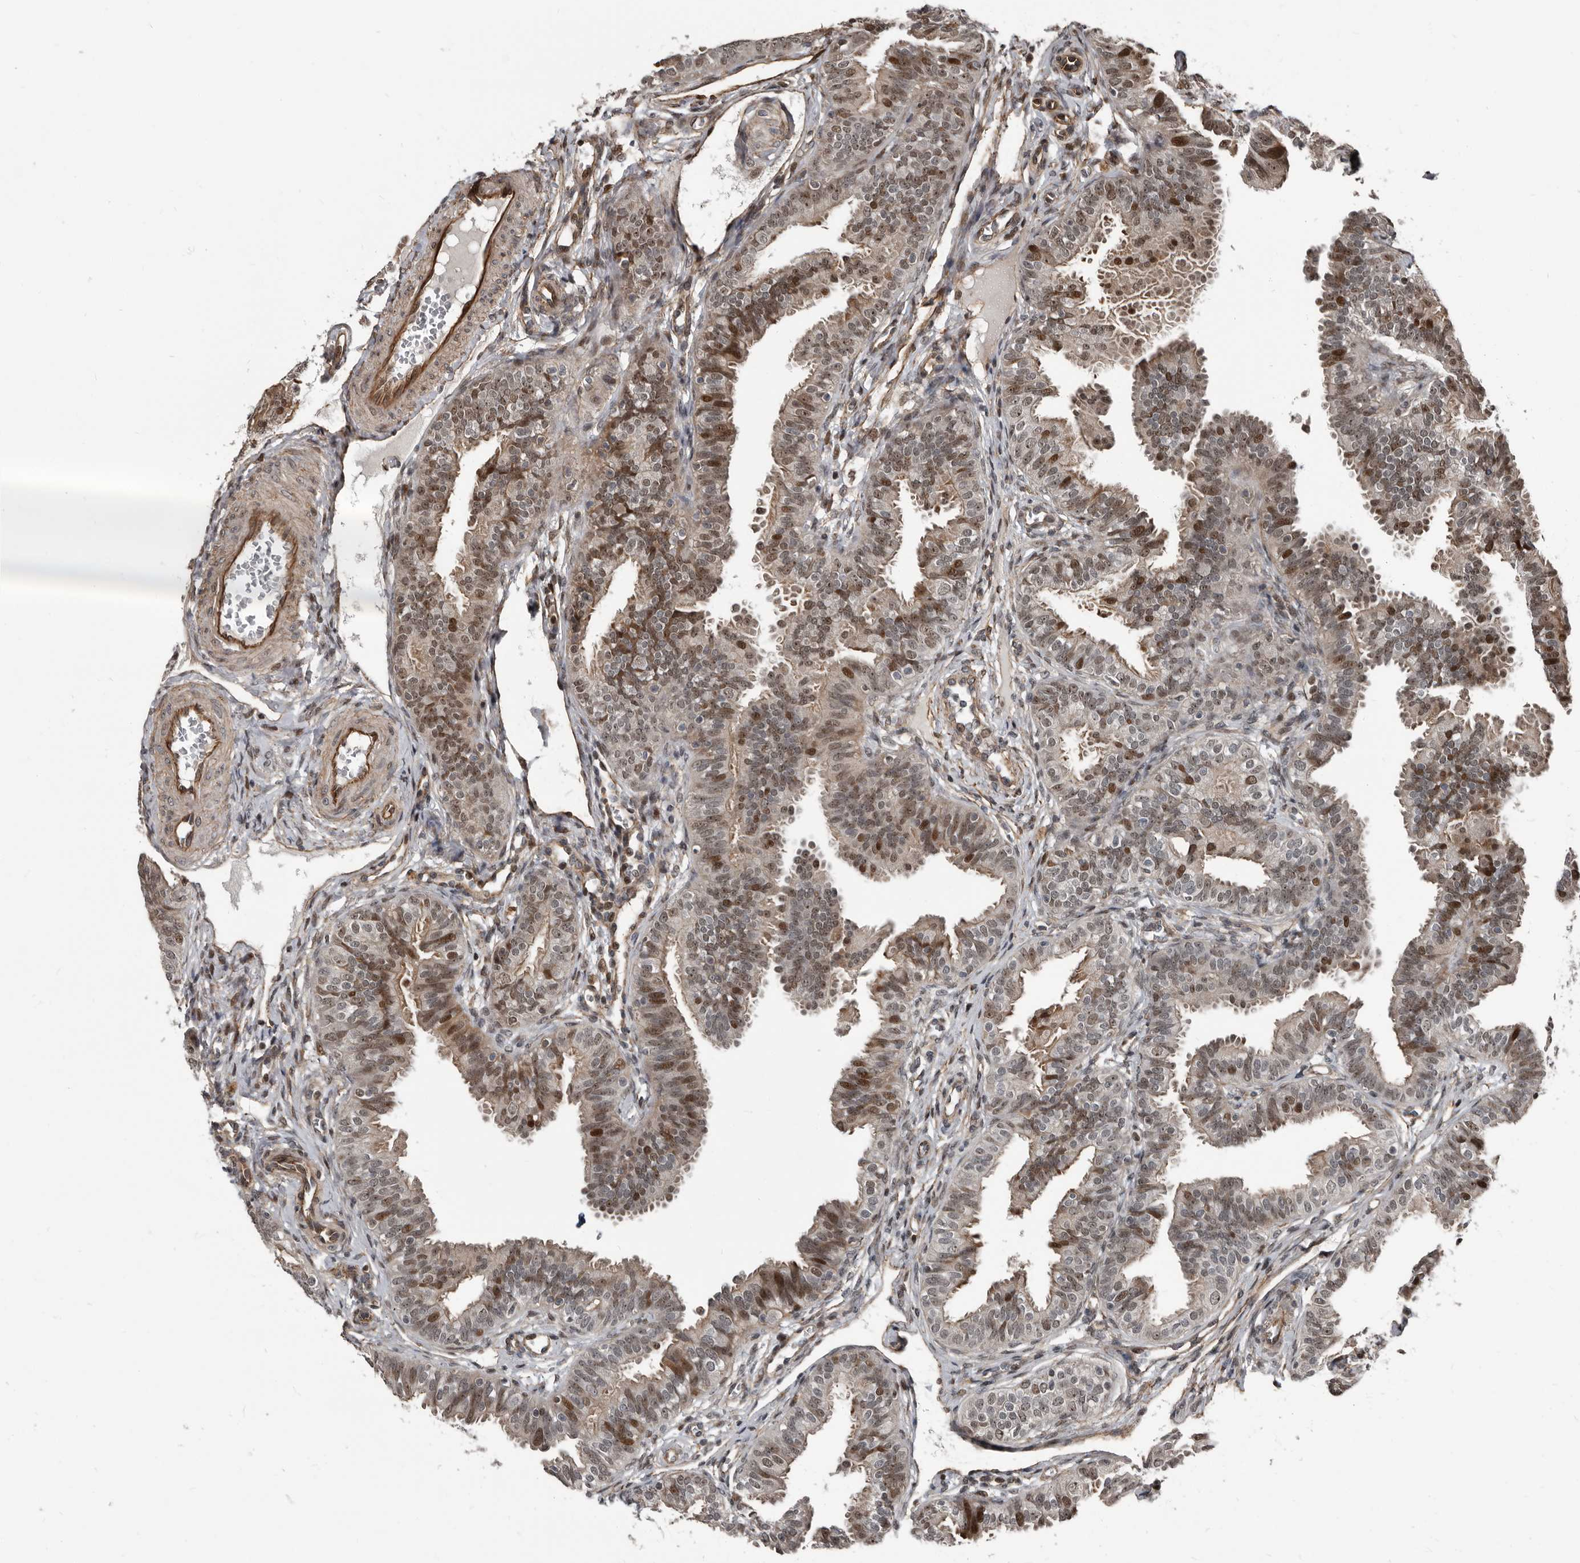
{"staining": {"intensity": "moderate", "quantity": "25%-75%", "location": "cytoplasmic/membranous,nuclear"}, "tissue": "fallopian tube", "cell_type": "Glandular cells", "image_type": "normal", "snomed": [{"axis": "morphology", "description": "Normal tissue, NOS"}, {"axis": "topography", "description": "Fallopian tube"}], "caption": "Immunohistochemistry photomicrograph of normal human fallopian tube stained for a protein (brown), which demonstrates medium levels of moderate cytoplasmic/membranous,nuclear staining in approximately 25%-75% of glandular cells.", "gene": "CHD1L", "patient": {"sex": "female", "age": 35}}